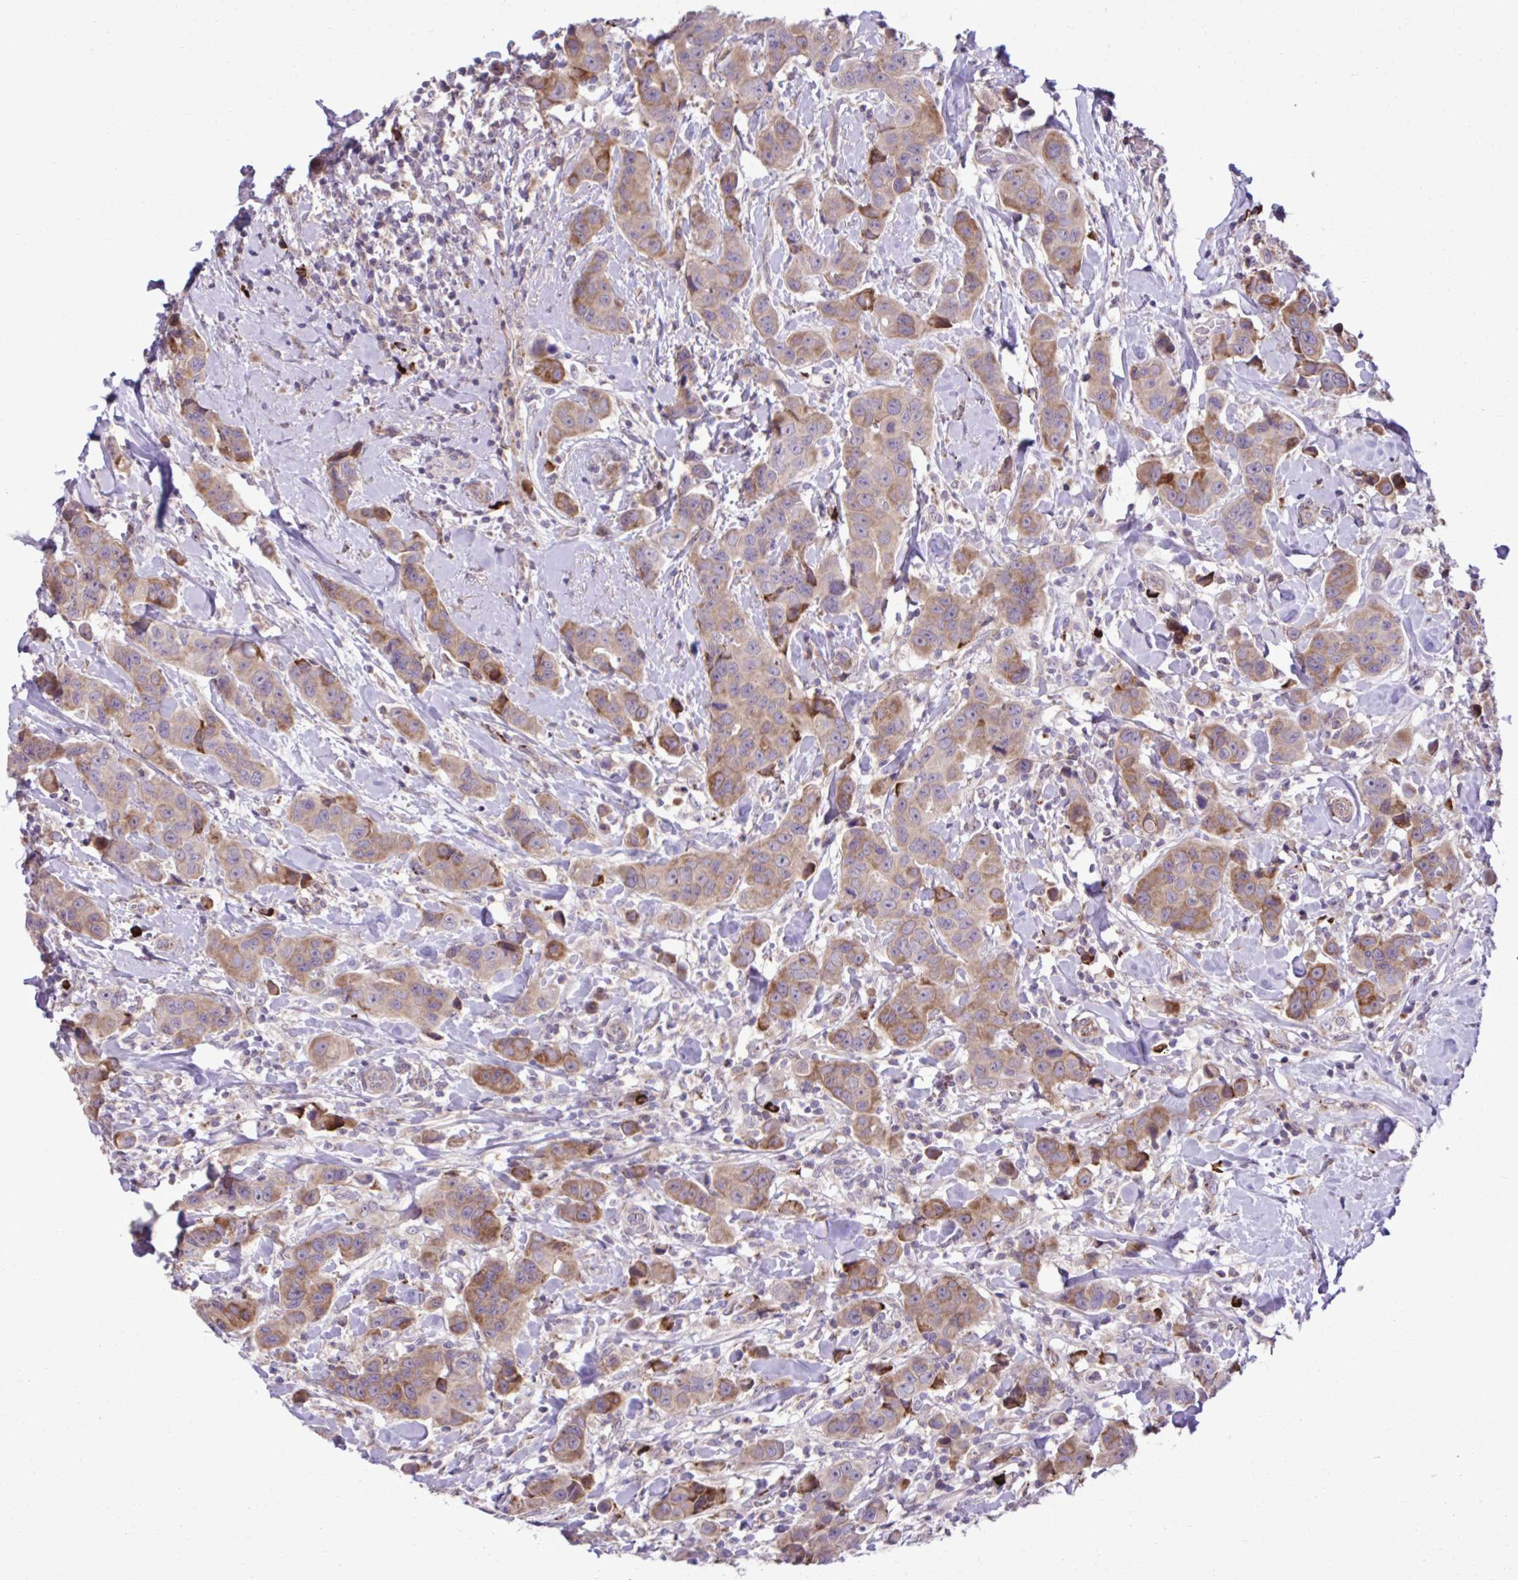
{"staining": {"intensity": "weak", "quantity": ">75%", "location": "cytoplasmic/membranous"}, "tissue": "breast cancer", "cell_type": "Tumor cells", "image_type": "cancer", "snomed": [{"axis": "morphology", "description": "Duct carcinoma"}, {"axis": "topography", "description": "Breast"}], "caption": "Human breast intraductal carcinoma stained with a protein marker demonstrates weak staining in tumor cells.", "gene": "LIMS1", "patient": {"sex": "female", "age": 24}}